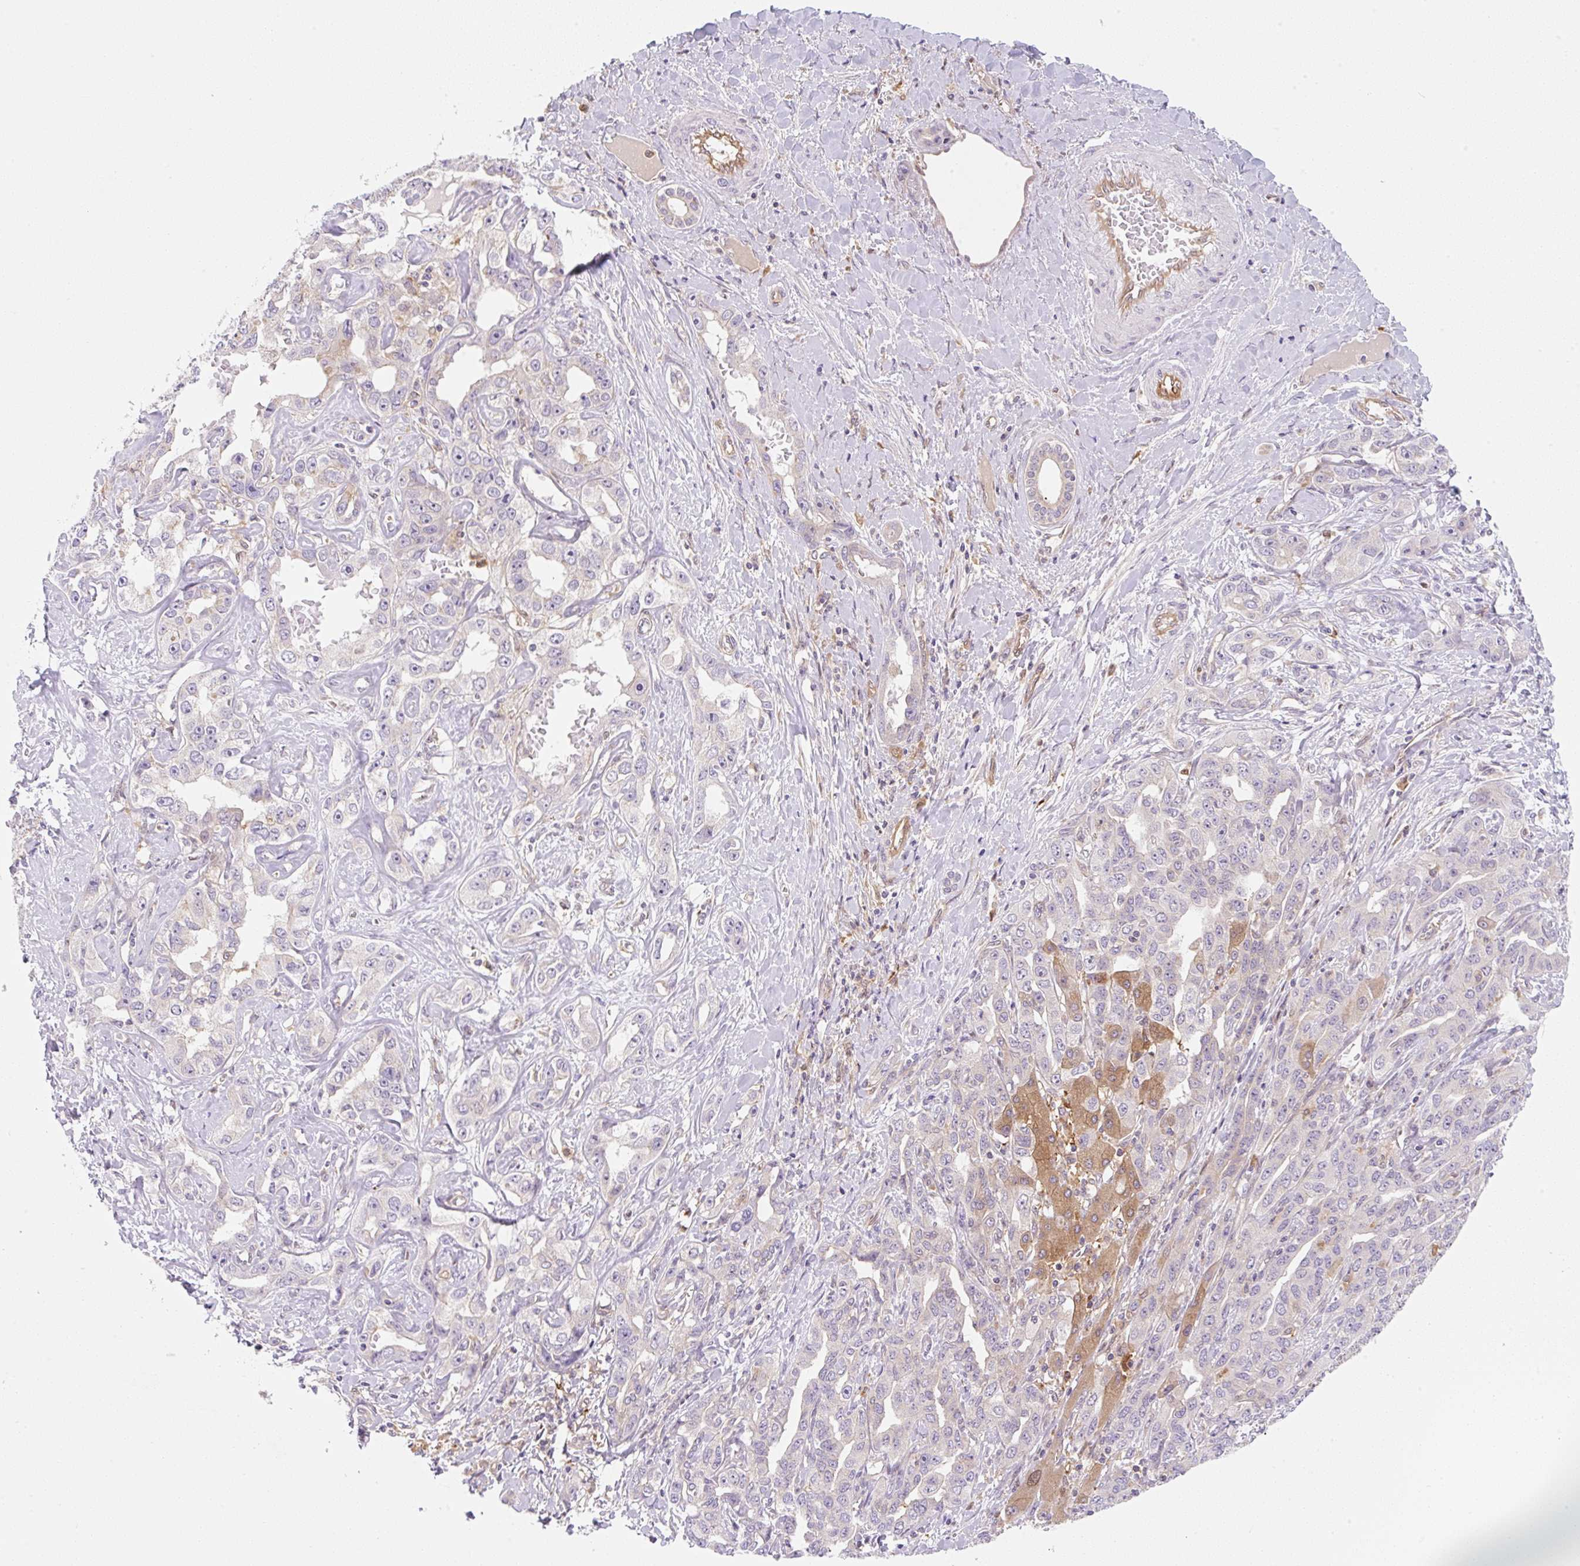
{"staining": {"intensity": "weak", "quantity": "<25%", "location": "cytoplasmic/membranous"}, "tissue": "liver cancer", "cell_type": "Tumor cells", "image_type": "cancer", "snomed": [{"axis": "morphology", "description": "Cholangiocarcinoma"}, {"axis": "topography", "description": "Liver"}], "caption": "IHC histopathology image of human liver cholangiocarcinoma stained for a protein (brown), which displays no positivity in tumor cells.", "gene": "OMA1", "patient": {"sex": "male", "age": 59}}